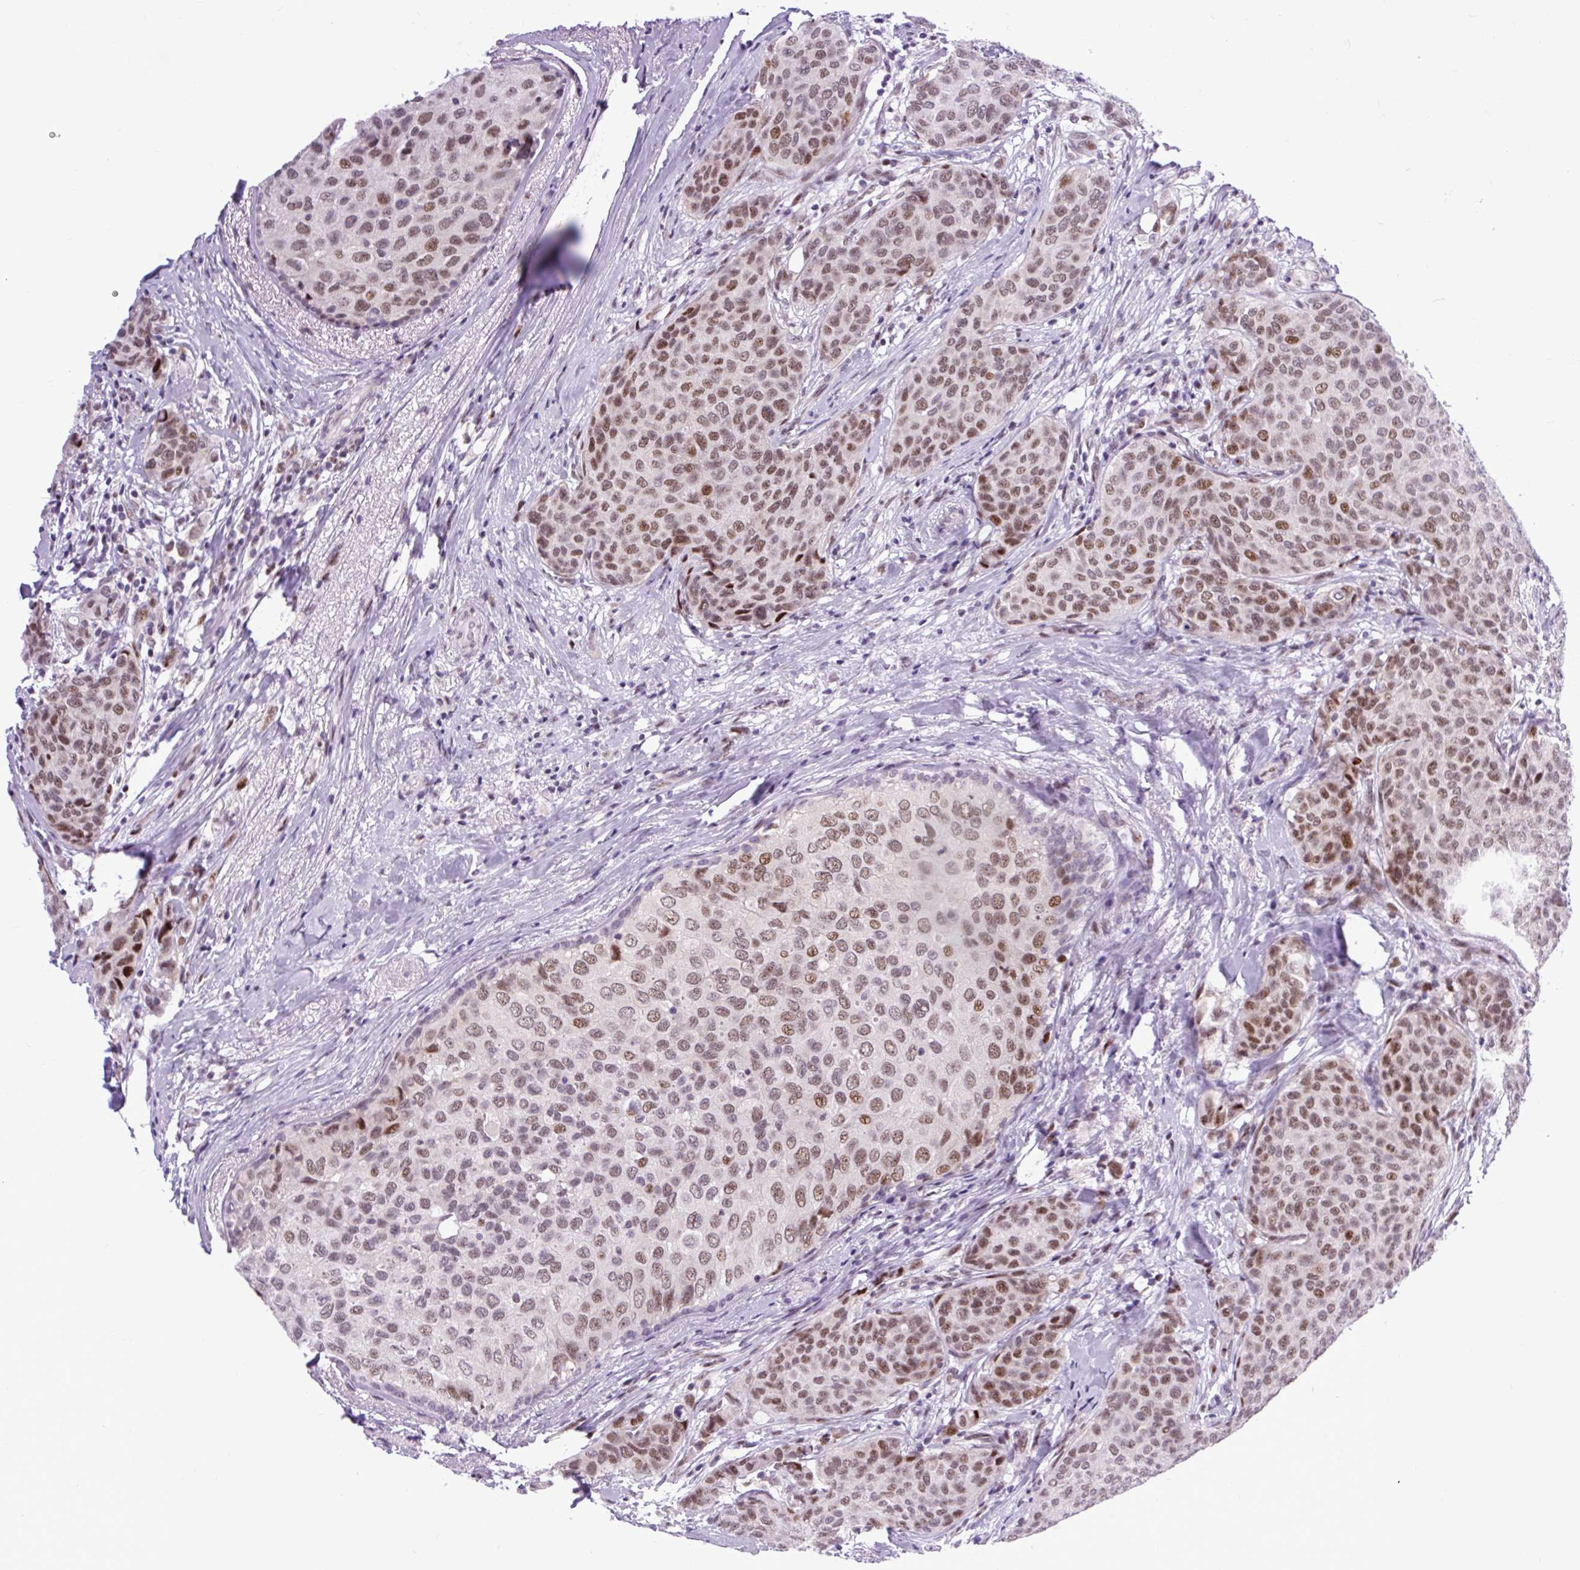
{"staining": {"intensity": "moderate", "quantity": ">75%", "location": "nuclear"}, "tissue": "breast cancer", "cell_type": "Tumor cells", "image_type": "cancer", "snomed": [{"axis": "morphology", "description": "Duct carcinoma"}, {"axis": "topography", "description": "Breast"}], "caption": "Tumor cells reveal medium levels of moderate nuclear positivity in about >75% of cells in human breast cancer.", "gene": "CLK2", "patient": {"sex": "female", "age": 47}}